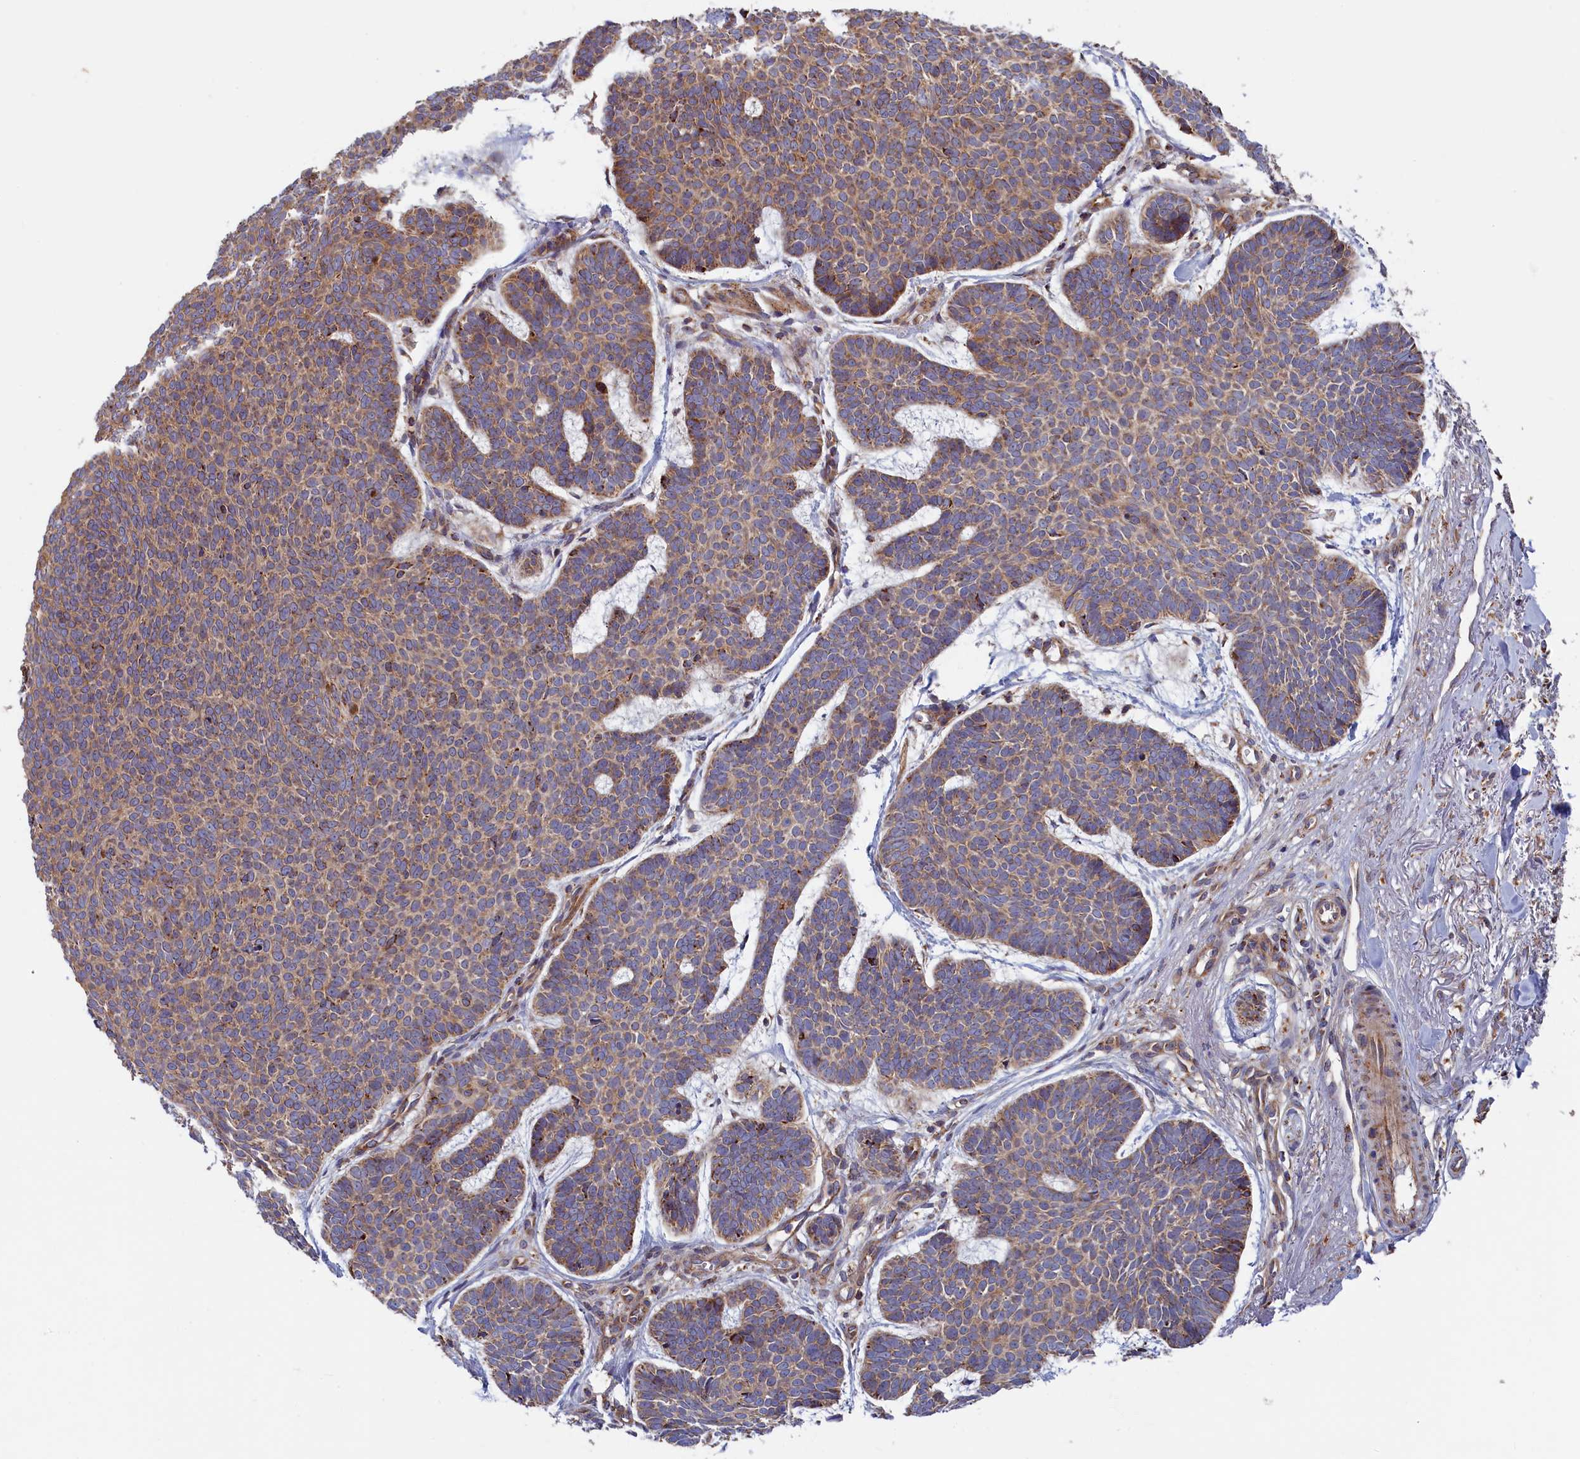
{"staining": {"intensity": "weak", "quantity": ">75%", "location": "cytoplasmic/membranous"}, "tissue": "skin cancer", "cell_type": "Tumor cells", "image_type": "cancer", "snomed": [{"axis": "morphology", "description": "Basal cell carcinoma"}, {"axis": "topography", "description": "Skin"}], "caption": "A low amount of weak cytoplasmic/membranous positivity is appreciated in approximately >75% of tumor cells in skin cancer tissue.", "gene": "MACROD1", "patient": {"sex": "female", "age": 74}}